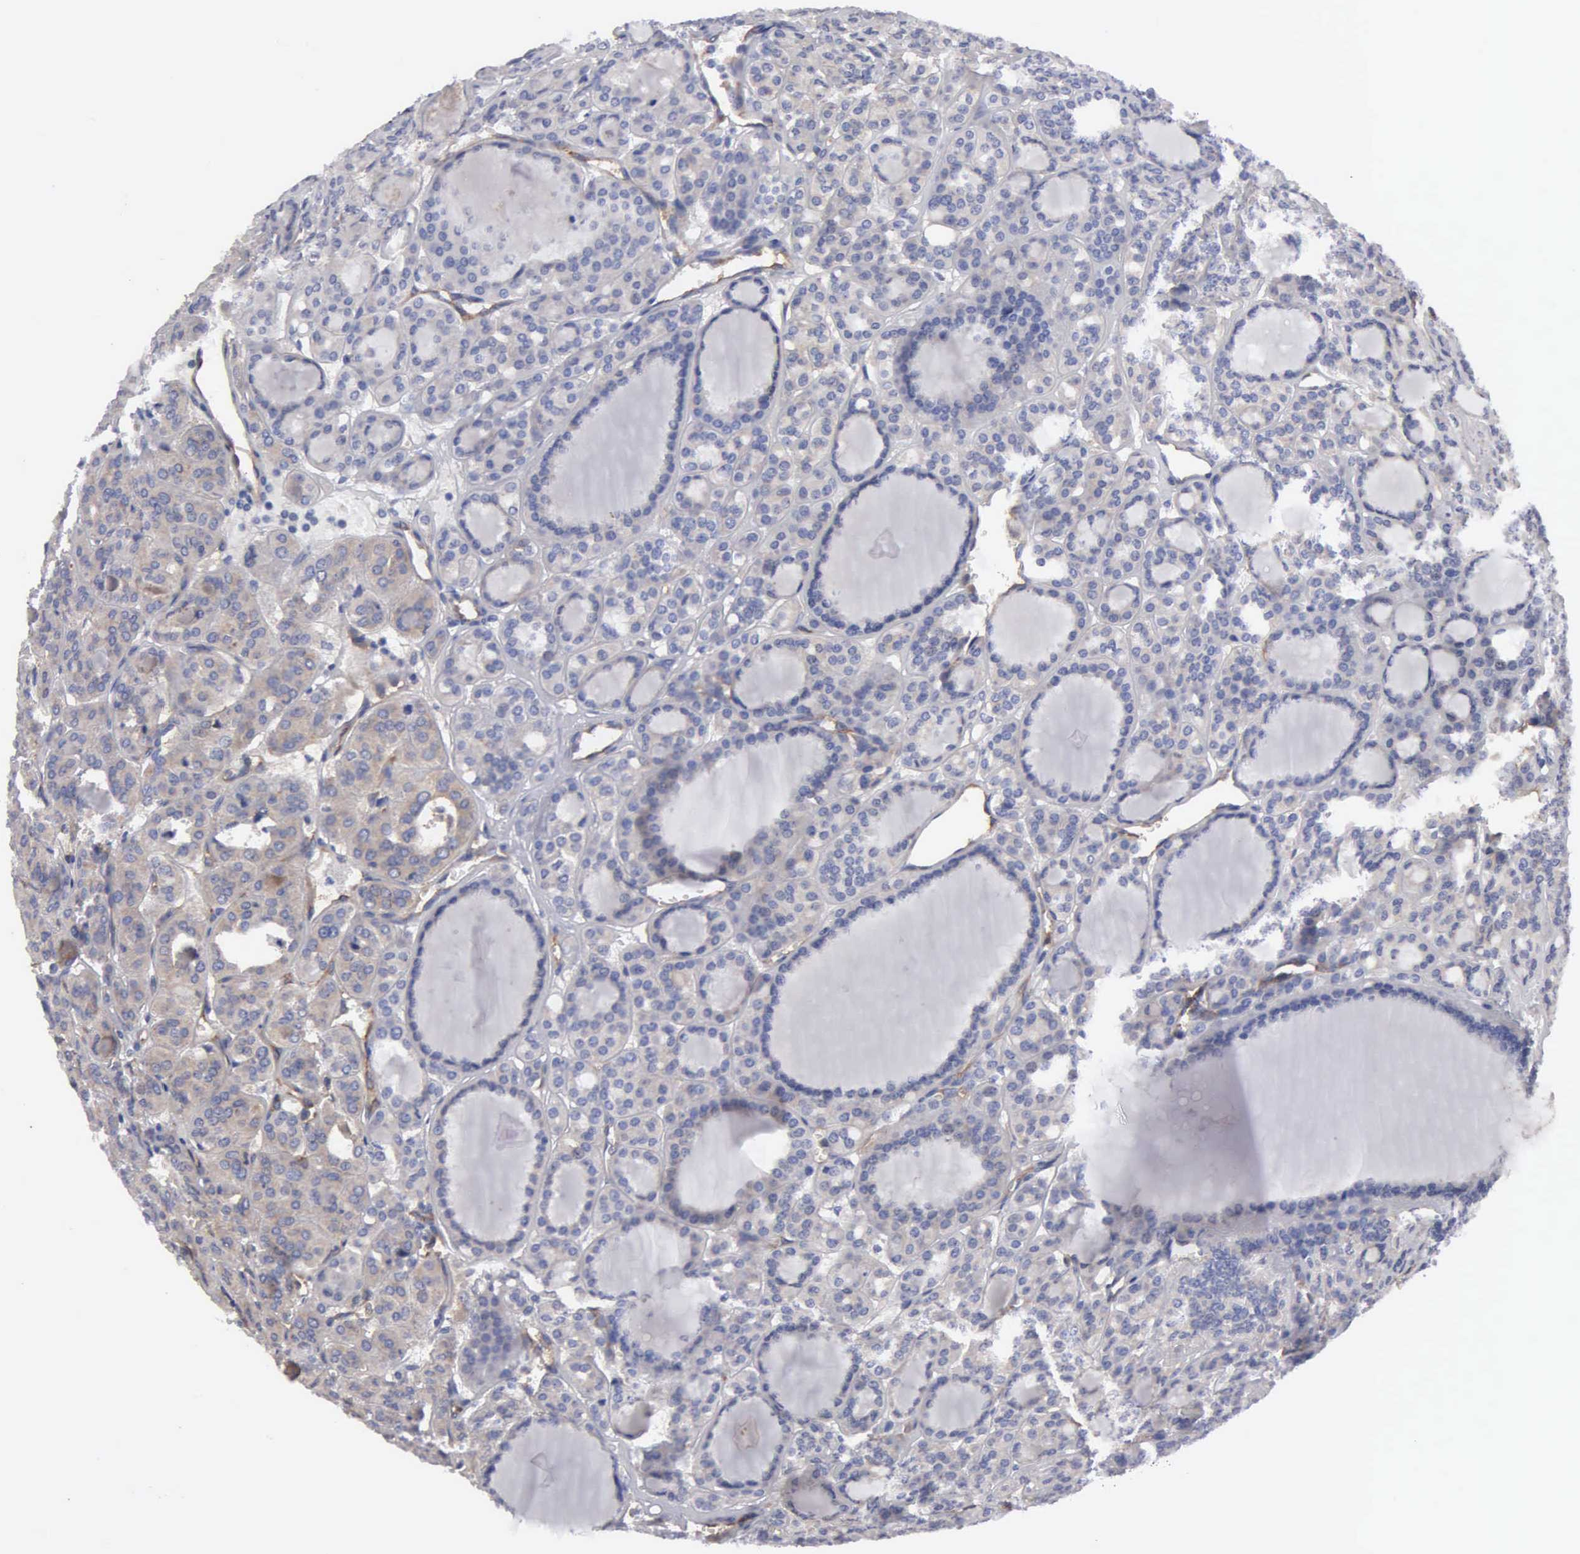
{"staining": {"intensity": "weak", "quantity": "25%-75%", "location": "cytoplasmic/membranous"}, "tissue": "thyroid cancer", "cell_type": "Tumor cells", "image_type": "cancer", "snomed": [{"axis": "morphology", "description": "Follicular adenoma carcinoma, NOS"}, {"axis": "topography", "description": "Thyroid gland"}], "caption": "High-power microscopy captured an immunohistochemistry image of thyroid cancer, revealing weak cytoplasmic/membranous expression in approximately 25%-75% of tumor cells.", "gene": "RDX", "patient": {"sex": "female", "age": 71}}